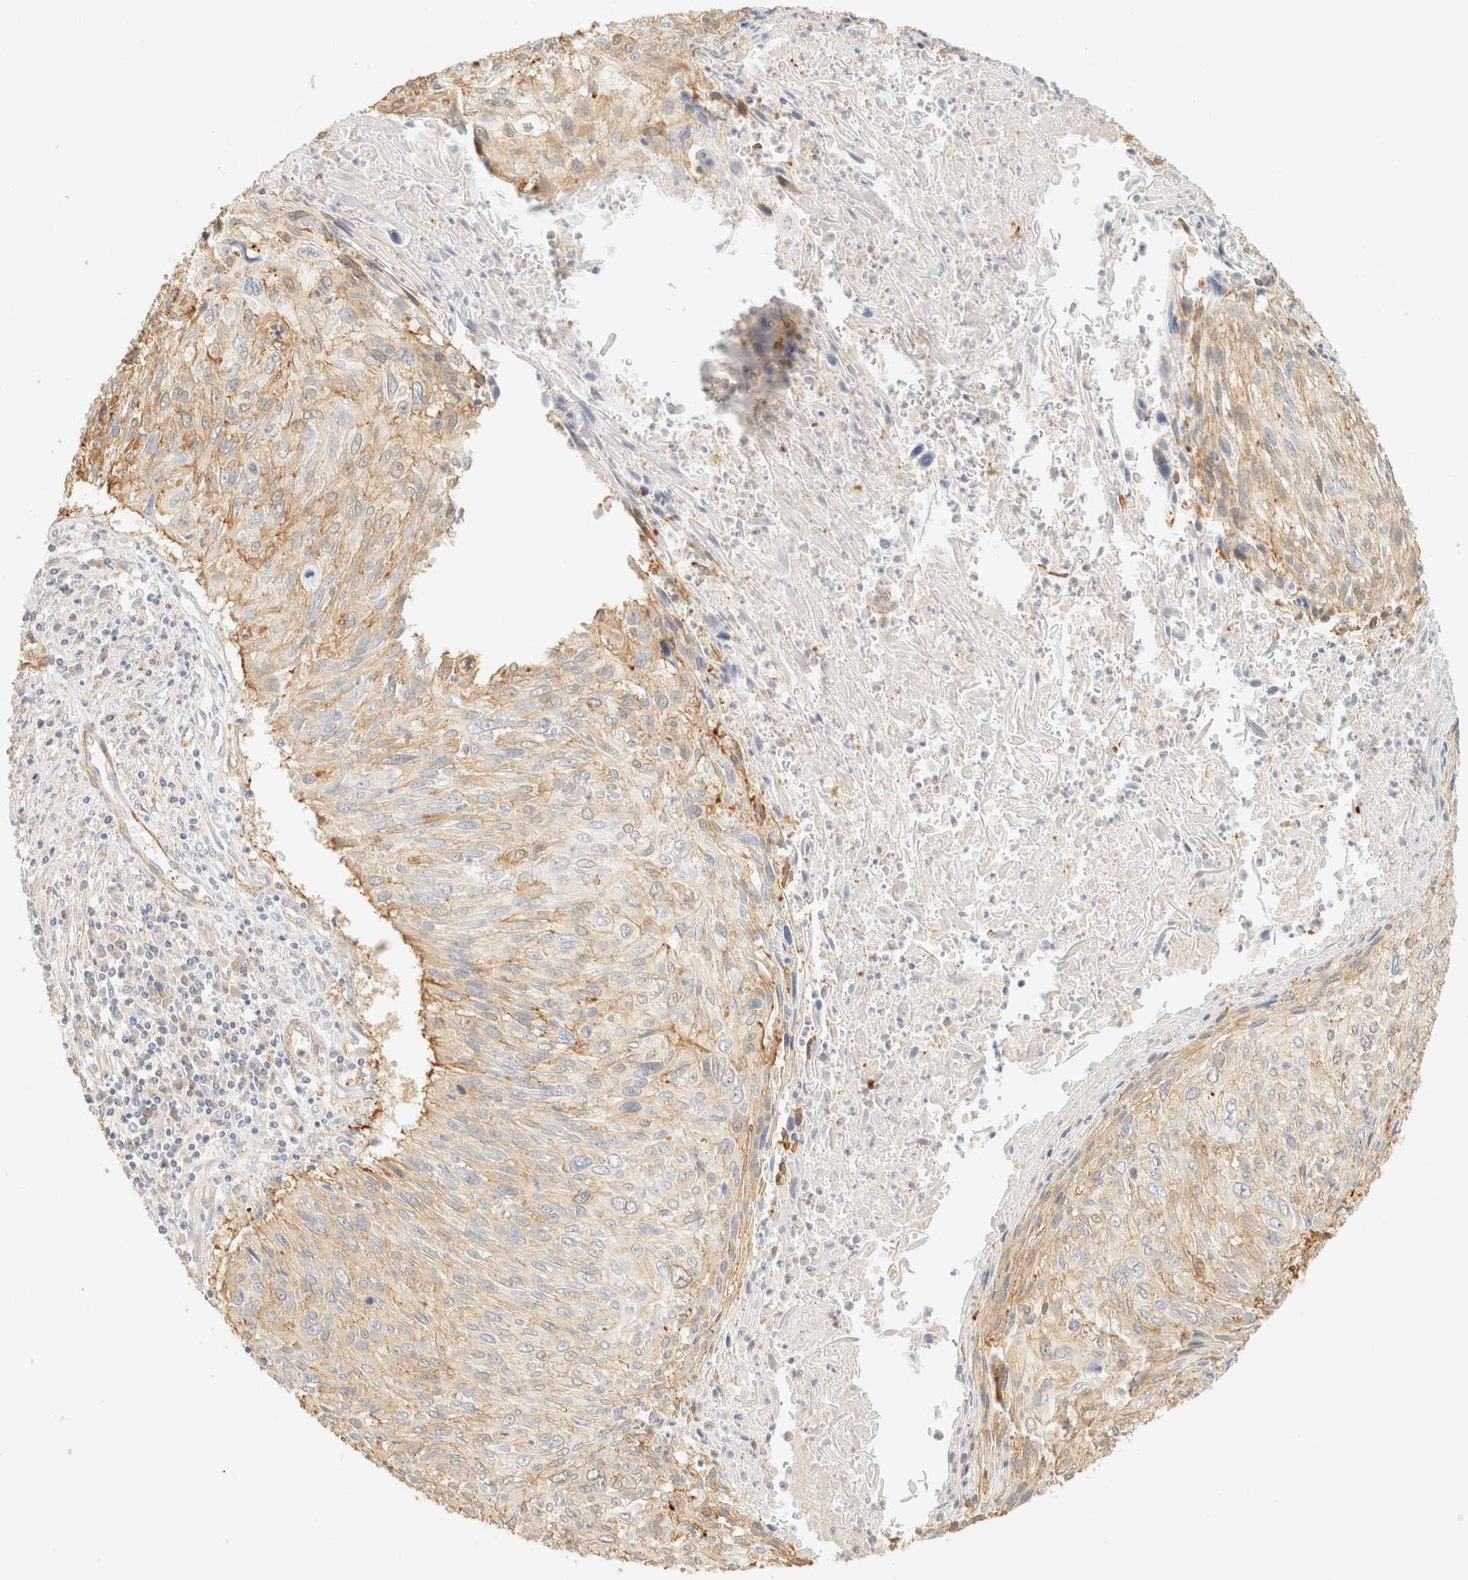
{"staining": {"intensity": "weak", "quantity": "25%-75%", "location": "cytoplasmic/membranous"}, "tissue": "cervical cancer", "cell_type": "Tumor cells", "image_type": "cancer", "snomed": [{"axis": "morphology", "description": "Squamous cell carcinoma, NOS"}, {"axis": "topography", "description": "Cervix"}], "caption": "Human squamous cell carcinoma (cervical) stained with a brown dye exhibits weak cytoplasmic/membranous positive staining in about 25%-75% of tumor cells.", "gene": "OTOP2", "patient": {"sex": "female", "age": 51}}